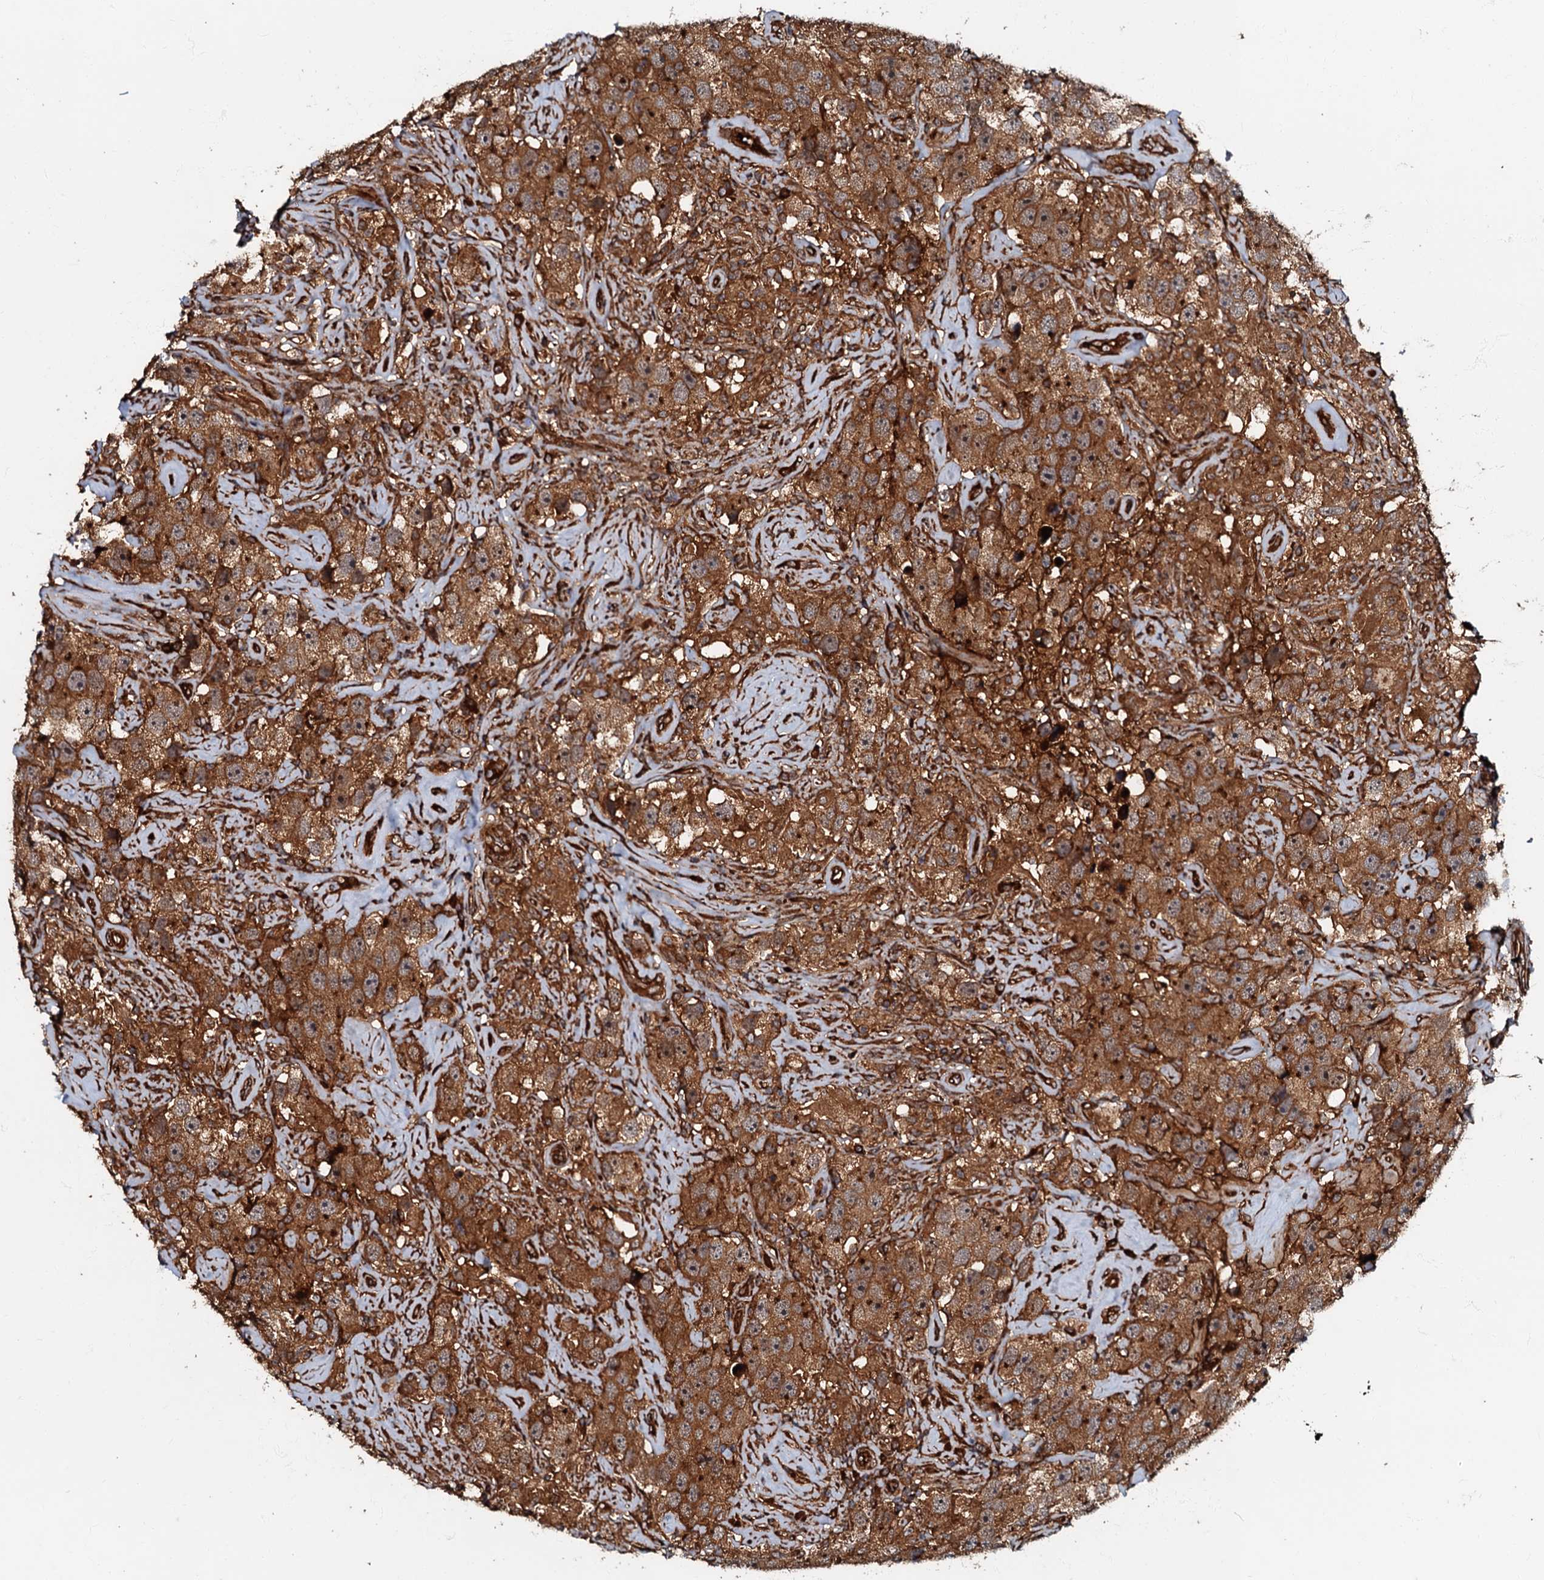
{"staining": {"intensity": "strong", "quantity": ">75%", "location": "cytoplasmic/membranous"}, "tissue": "testis cancer", "cell_type": "Tumor cells", "image_type": "cancer", "snomed": [{"axis": "morphology", "description": "Seminoma, NOS"}, {"axis": "topography", "description": "Testis"}], "caption": "Testis cancer was stained to show a protein in brown. There is high levels of strong cytoplasmic/membranous positivity in approximately >75% of tumor cells.", "gene": "BLOC1S6", "patient": {"sex": "male", "age": 49}}